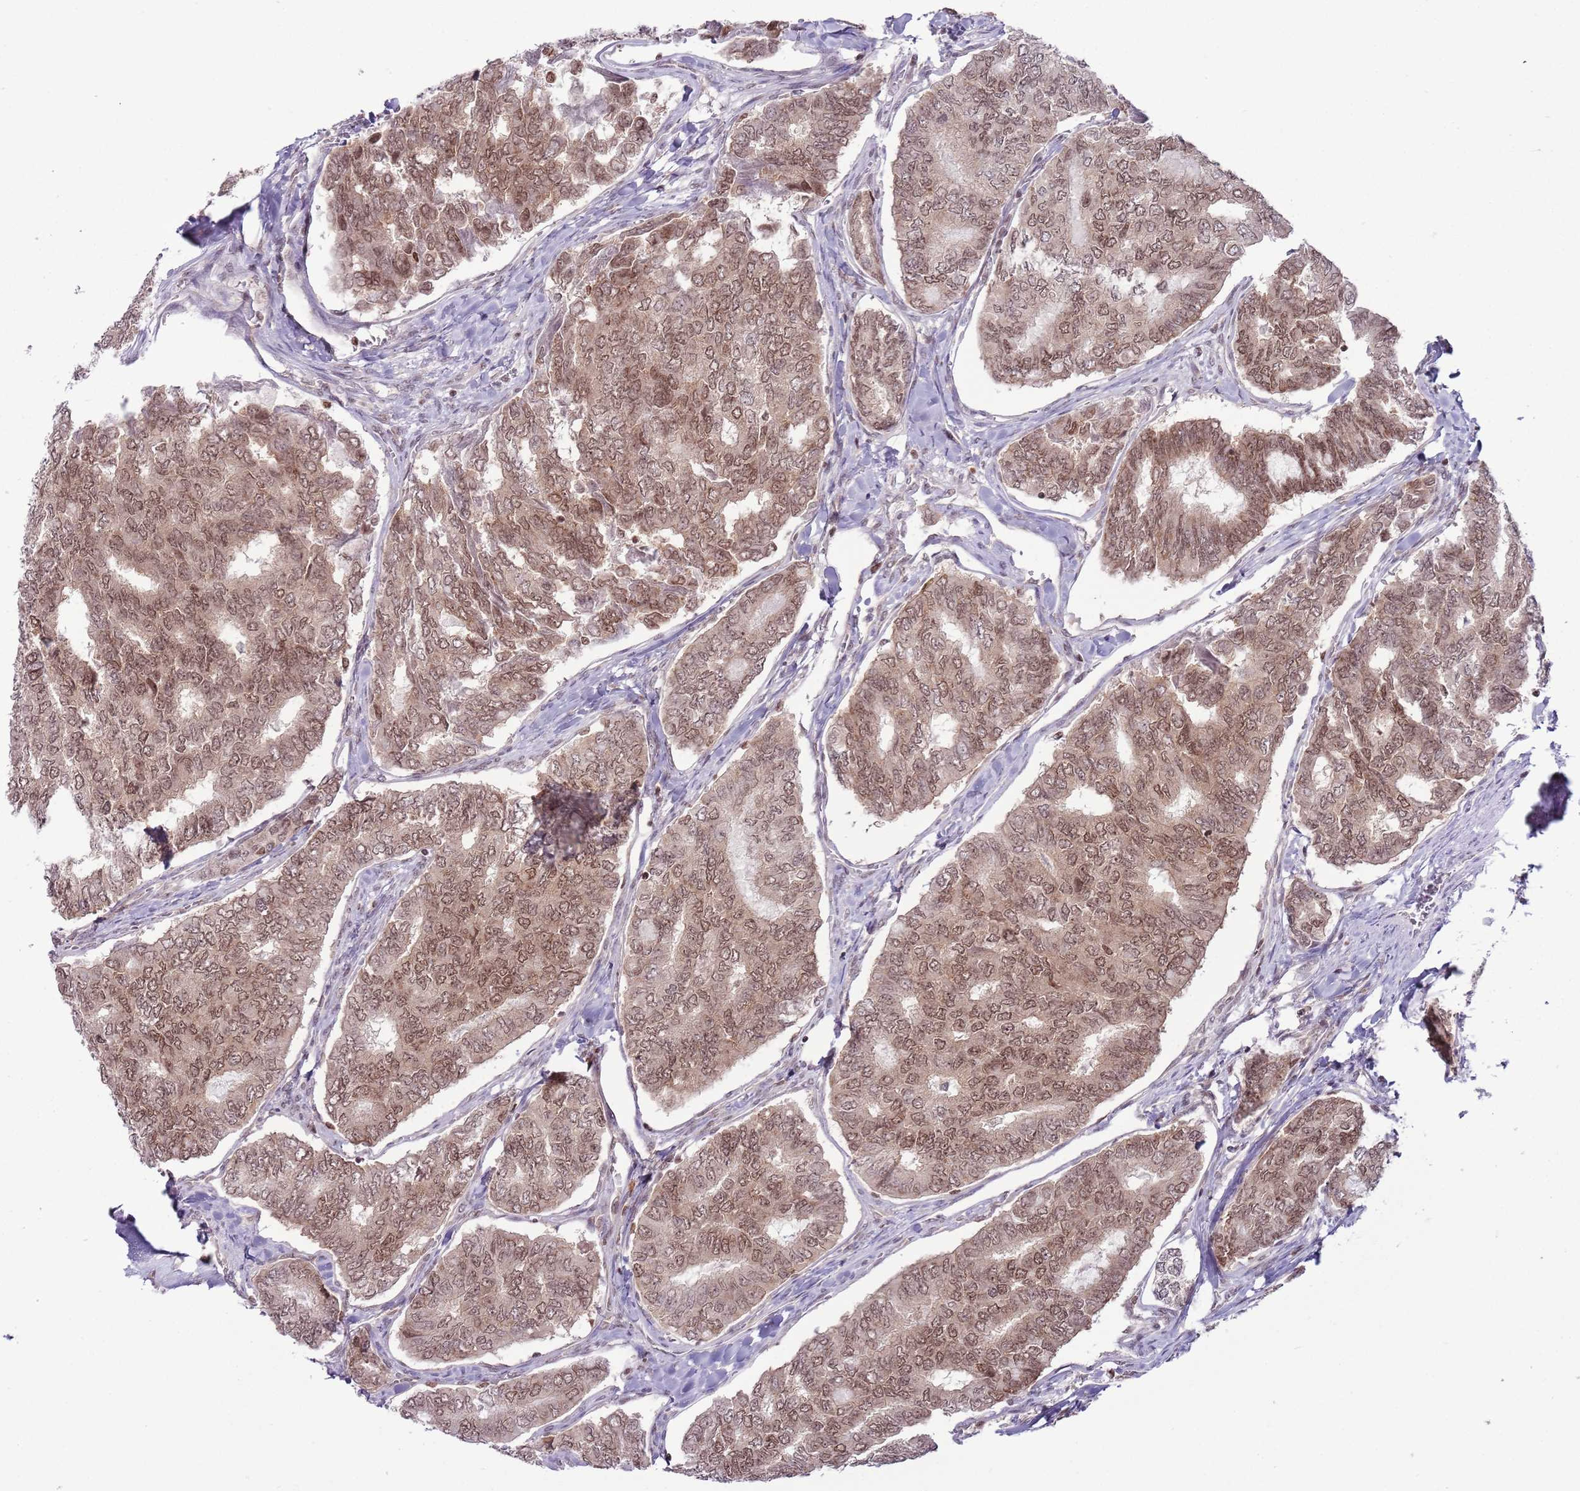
{"staining": {"intensity": "moderate", "quantity": ">75%", "location": "nuclear"}, "tissue": "thyroid cancer", "cell_type": "Tumor cells", "image_type": "cancer", "snomed": [{"axis": "morphology", "description": "Papillary adenocarcinoma, NOS"}, {"axis": "topography", "description": "Thyroid gland"}], "caption": "This photomicrograph demonstrates immunohistochemistry (IHC) staining of thyroid cancer (papillary adenocarcinoma), with medium moderate nuclear expression in about >75% of tumor cells.", "gene": "SELENOH", "patient": {"sex": "female", "age": 35}}